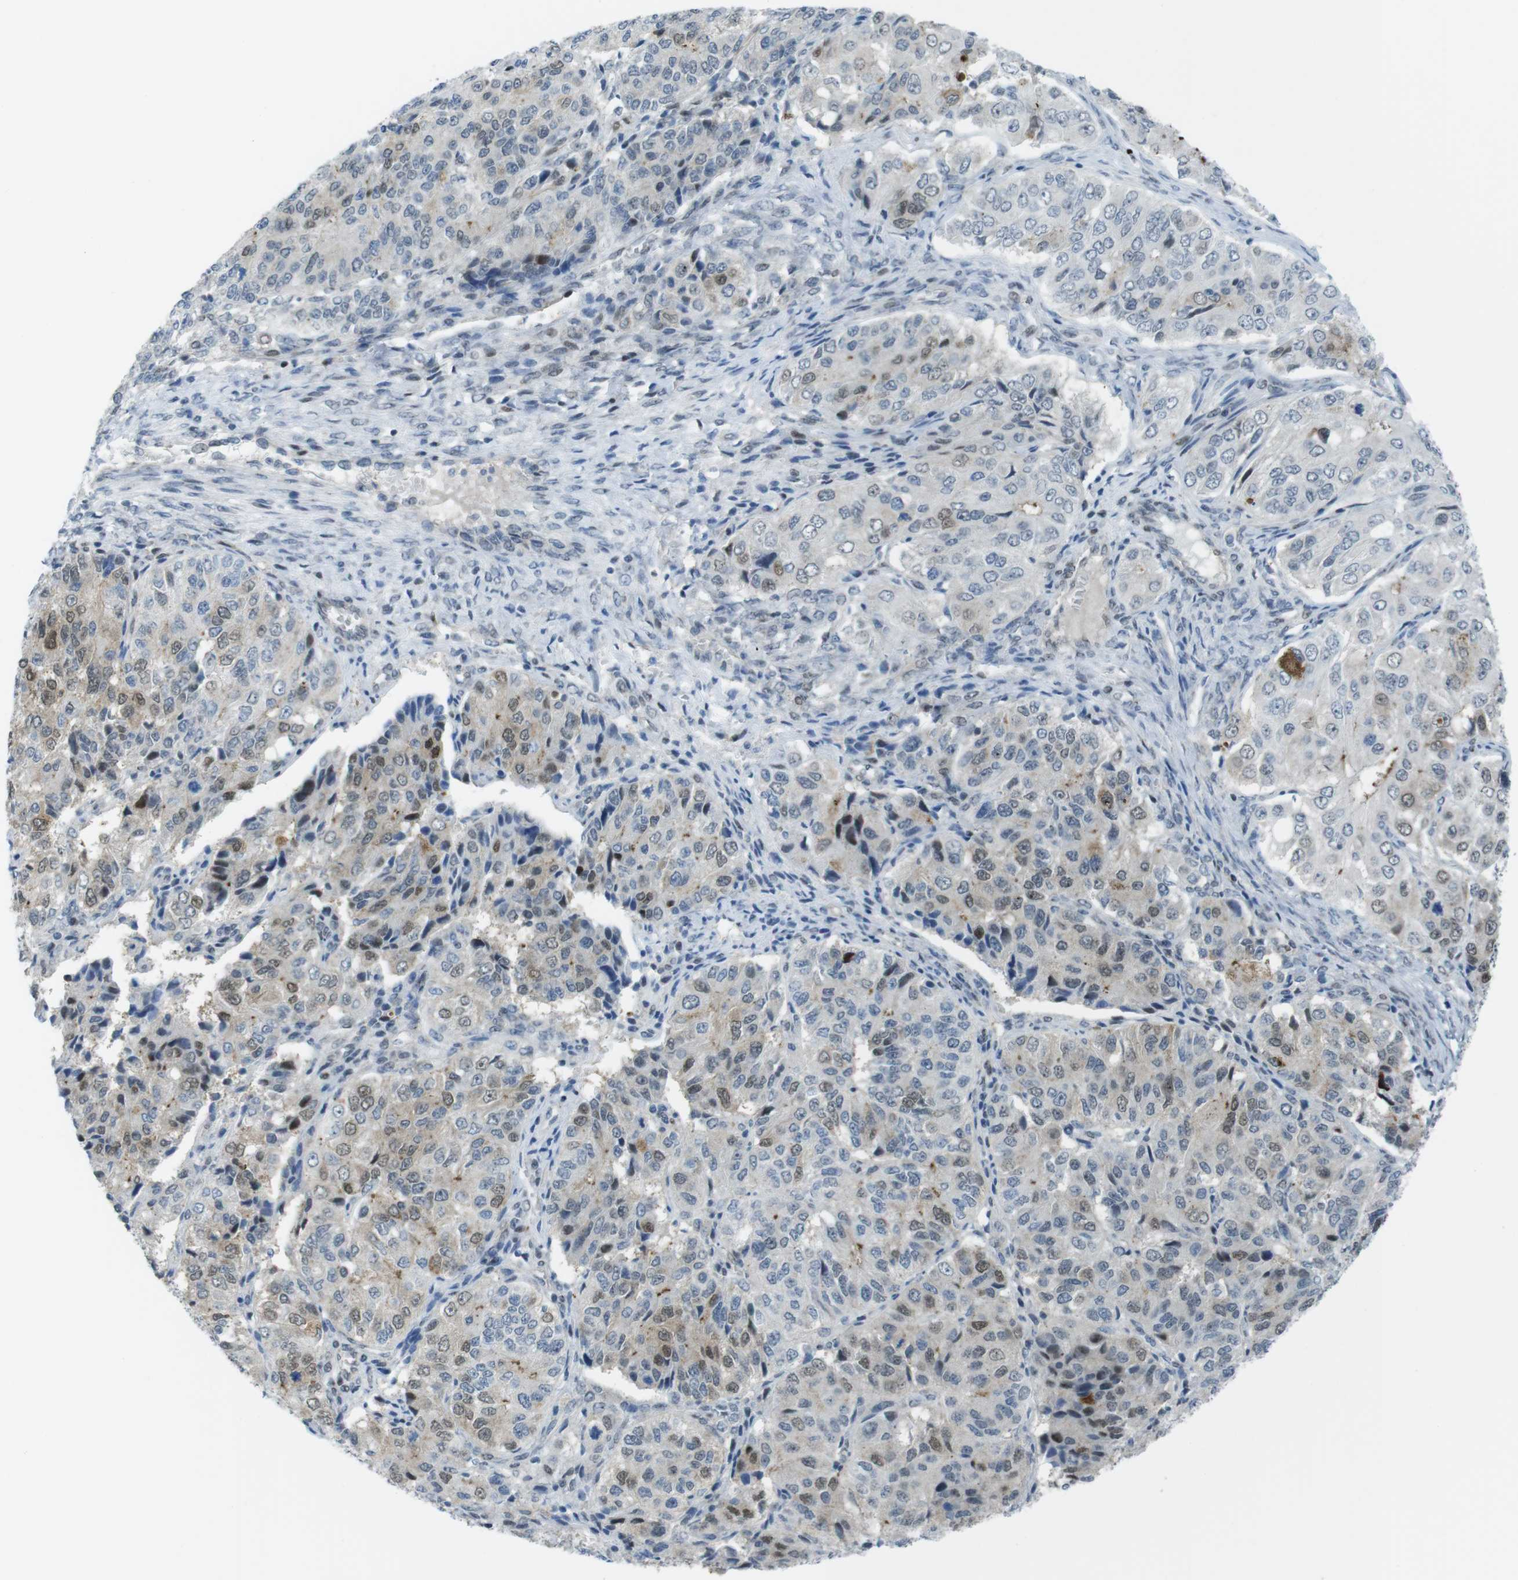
{"staining": {"intensity": "weak", "quantity": "25%-75%", "location": "cytoplasmic/membranous,nuclear"}, "tissue": "ovarian cancer", "cell_type": "Tumor cells", "image_type": "cancer", "snomed": [{"axis": "morphology", "description": "Carcinoma, endometroid"}, {"axis": "topography", "description": "Ovary"}], "caption": "This is an image of immunohistochemistry (IHC) staining of ovarian cancer, which shows weak staining in the cytoplasmic/membranous and nuclear of tumor cells.", "gene": "UBB", "patient": {"sex": "female", "age": 51}}